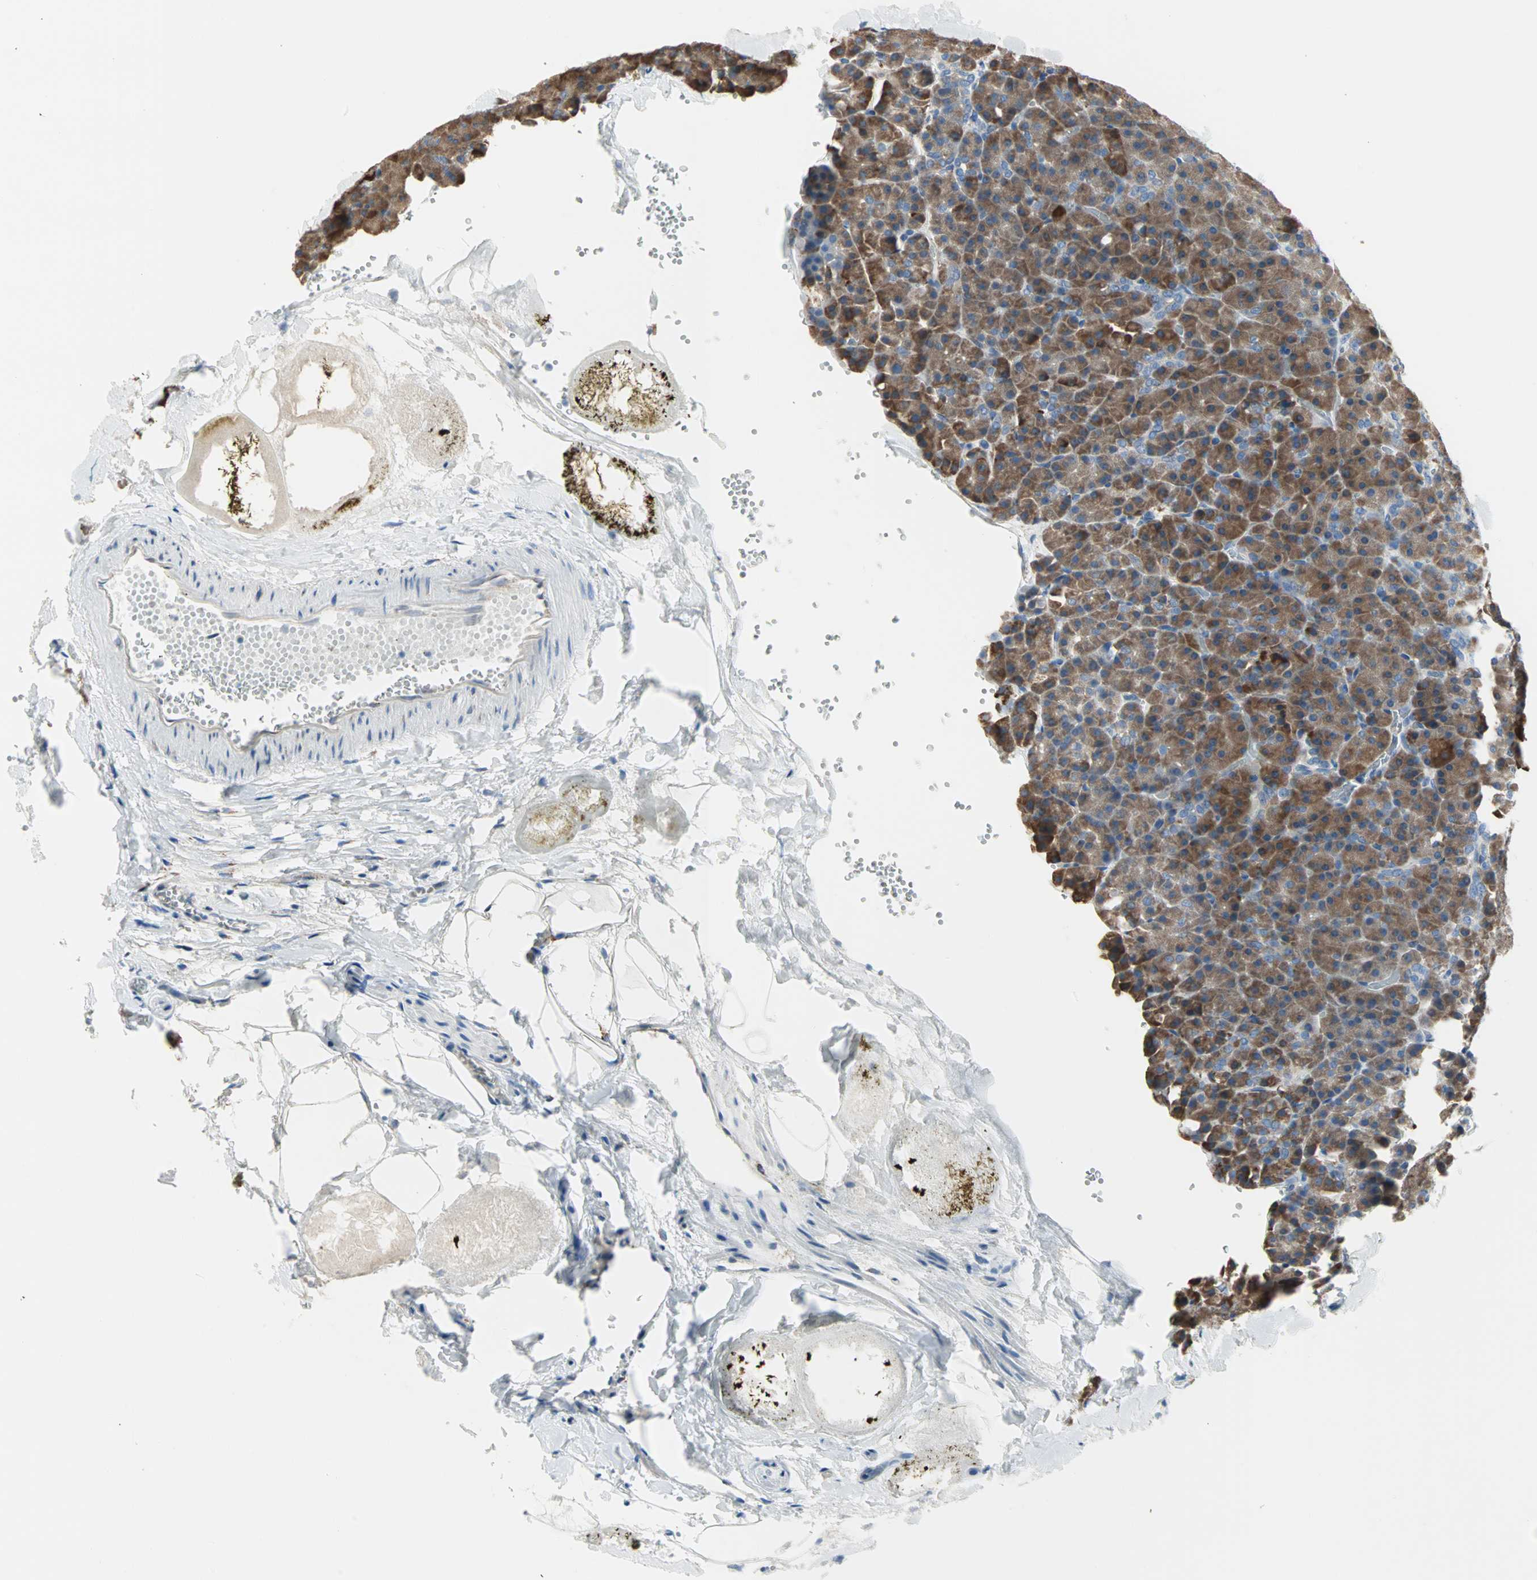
{"staining": {"intensity": "weak", "quantity": ">75%", "location": "cytoplasmic/membranous"}, "tissue": "pancreas", "cell_type": "Exocrine glandular cells", "image_type": "normal", "snomed": [{"axis": "morphology", "description": "Normal tissue, NOS"}, {"axis": "topography", "description": "Pancreas"}], "caption": "A high-resolution image shows IHC staining of unremarkable pancreas, which displays weak cytoplasmic/membranous positivity in approximately >75% of exocrine glandular cells.", "gene": "PLCXD1", "patient": {"sex": "female", "age": 35}}